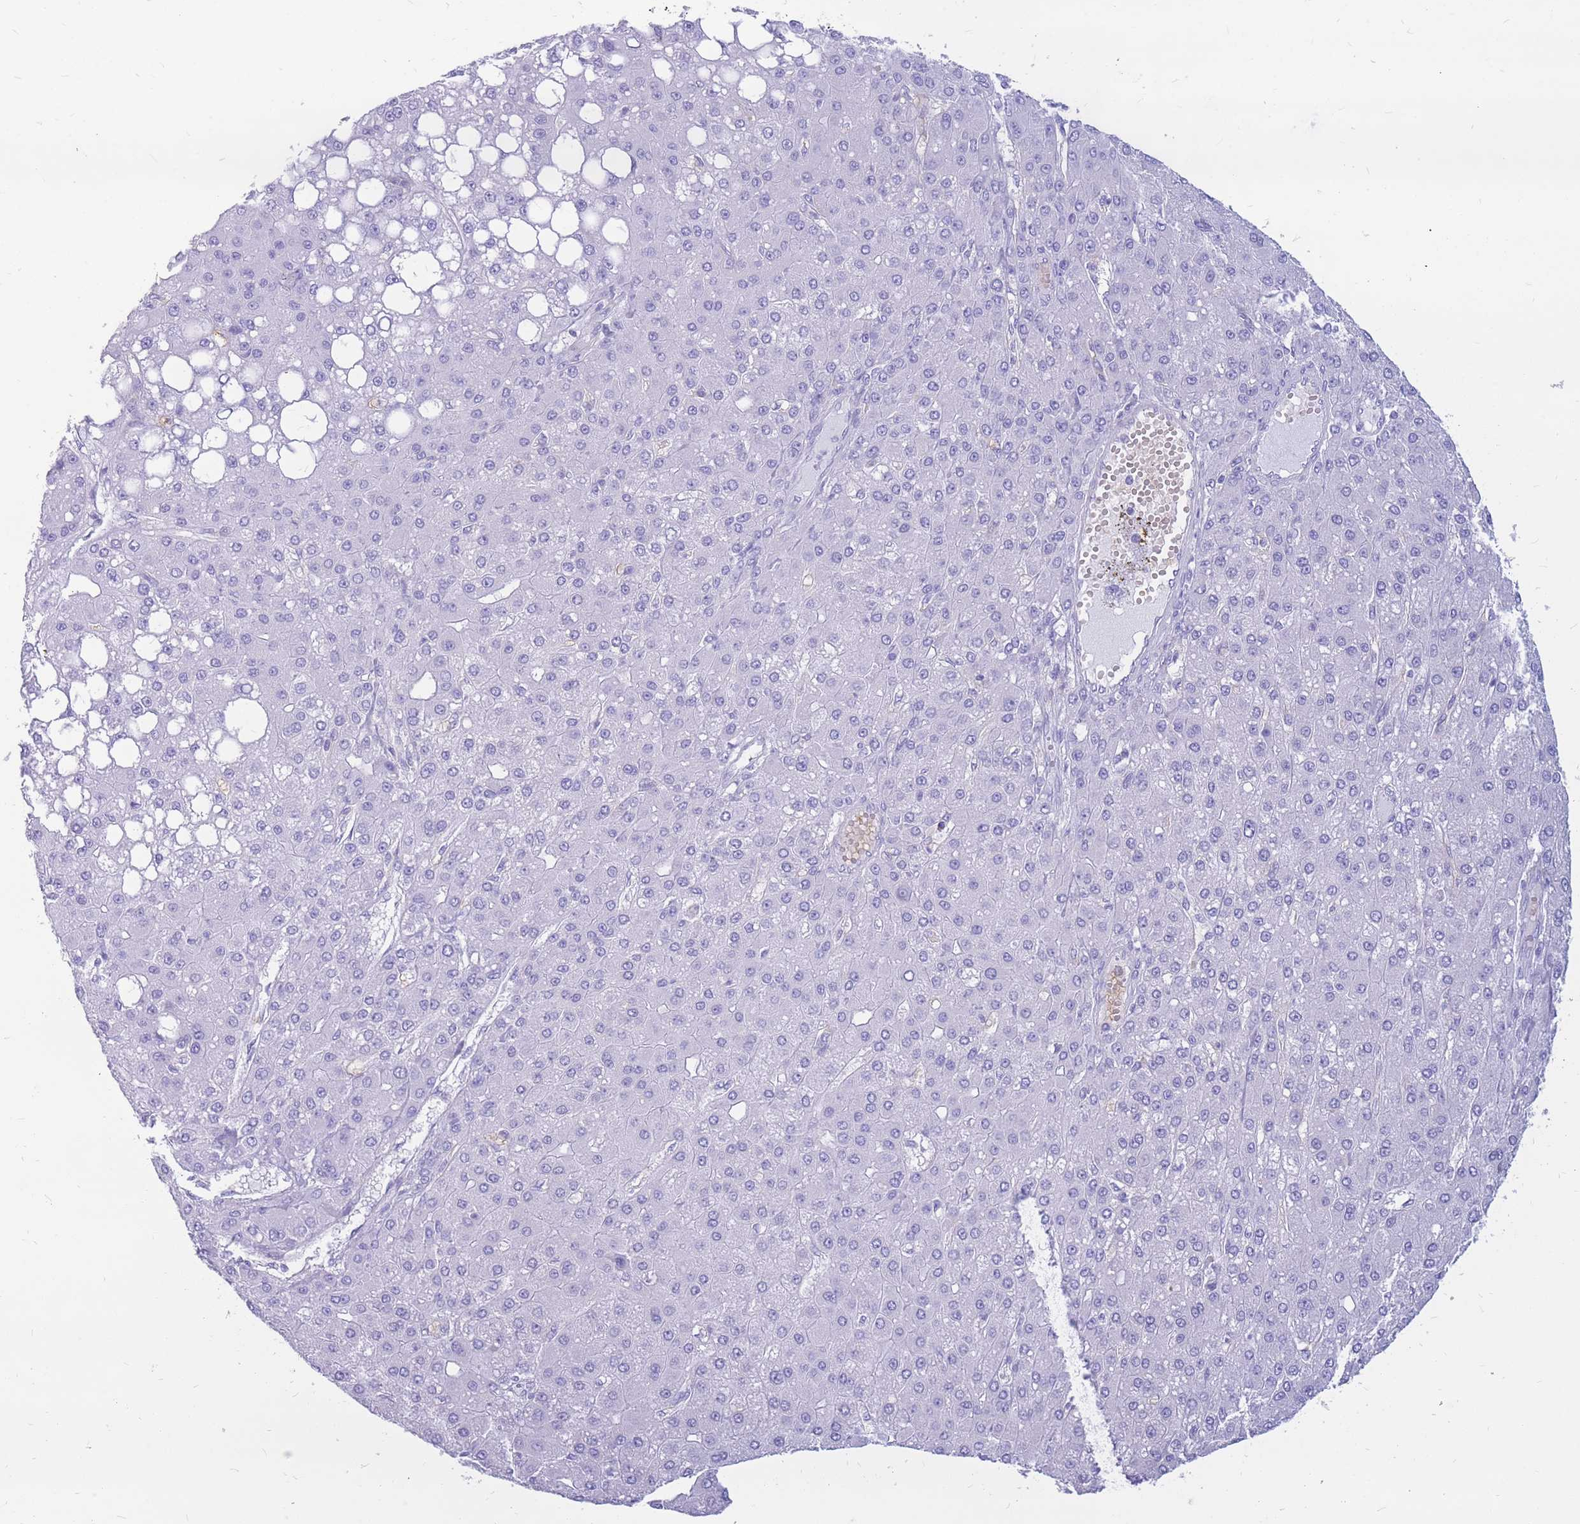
{"staining": {"intensity": "negative", "quantity": "none", "location": "none"}, "tissue": "liver cancer", "cell_type": "Tumor cells", "image_type": "cancer", "snomed": [{"axis": "morphology", "description": "Carcinoma, Hepatocellular, NOS"}, {"axis": "topography", "description": "Liver"}], "caption": "Tumor cells are negative for brown protein staining in hepatocellular carcinoma (liver).", "gene": "ADD2", "patient": {"sex": "male", "age": 67}}